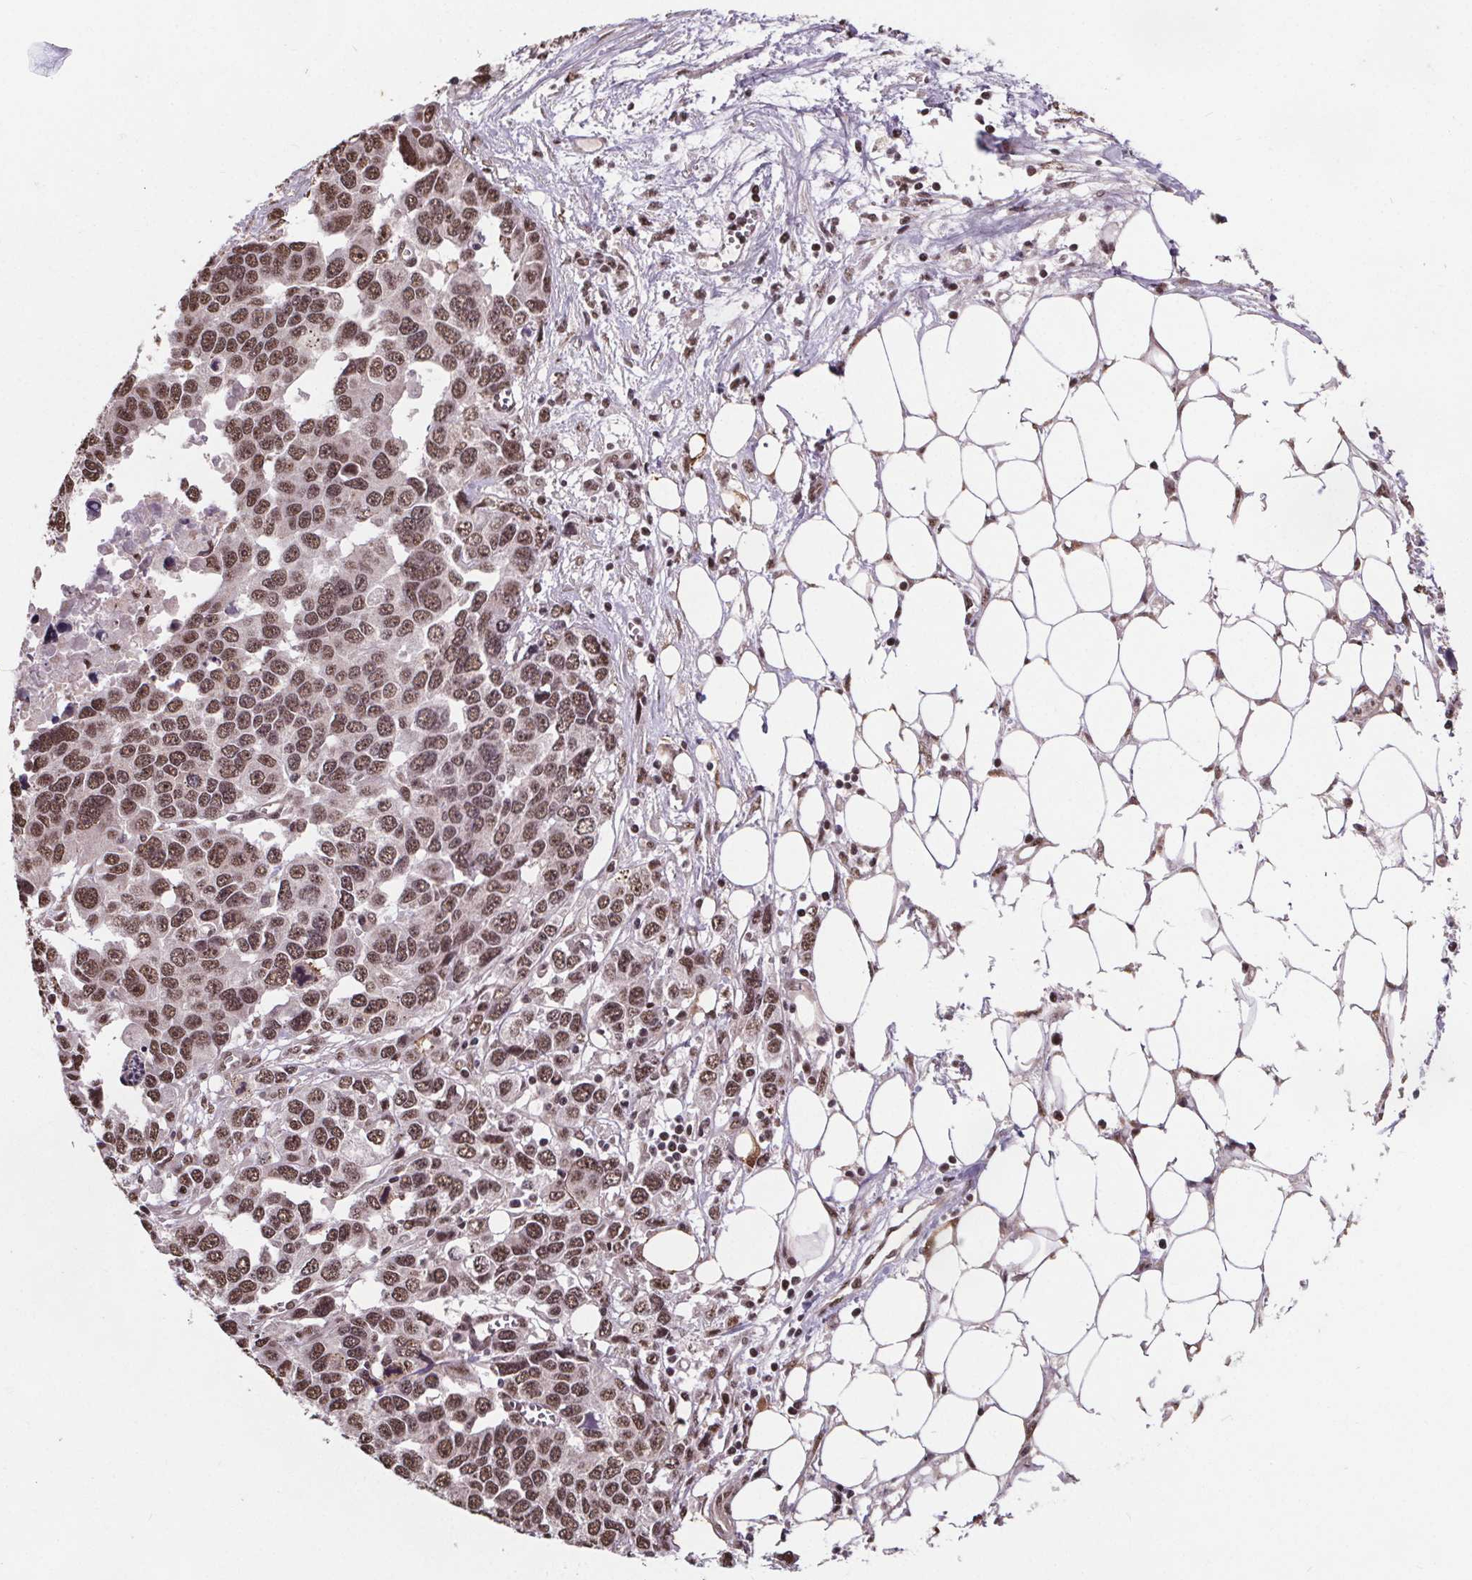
{"staining": {"intensity": "moderate", "quantity": ">75%", "location": "nuclear"}, "tissue": "ovarian cancer", "cell_type": "Tumor cells", "image_type": "cancer", "snomed": [{"axis": "morphology", "description": "Cystadenocarcinoma, serous, NOS"}, {"axis": "topography", "description": "Ovary"}], "caption": "Brown immunohistochemical staining in human ovarian cancer (serous cystadenocarcinoma) exhibits moderate nuclear positivity in about >75% of tumor cells.", "gene": "JARID2", "patient": {"sex": "female", "age": 76}}